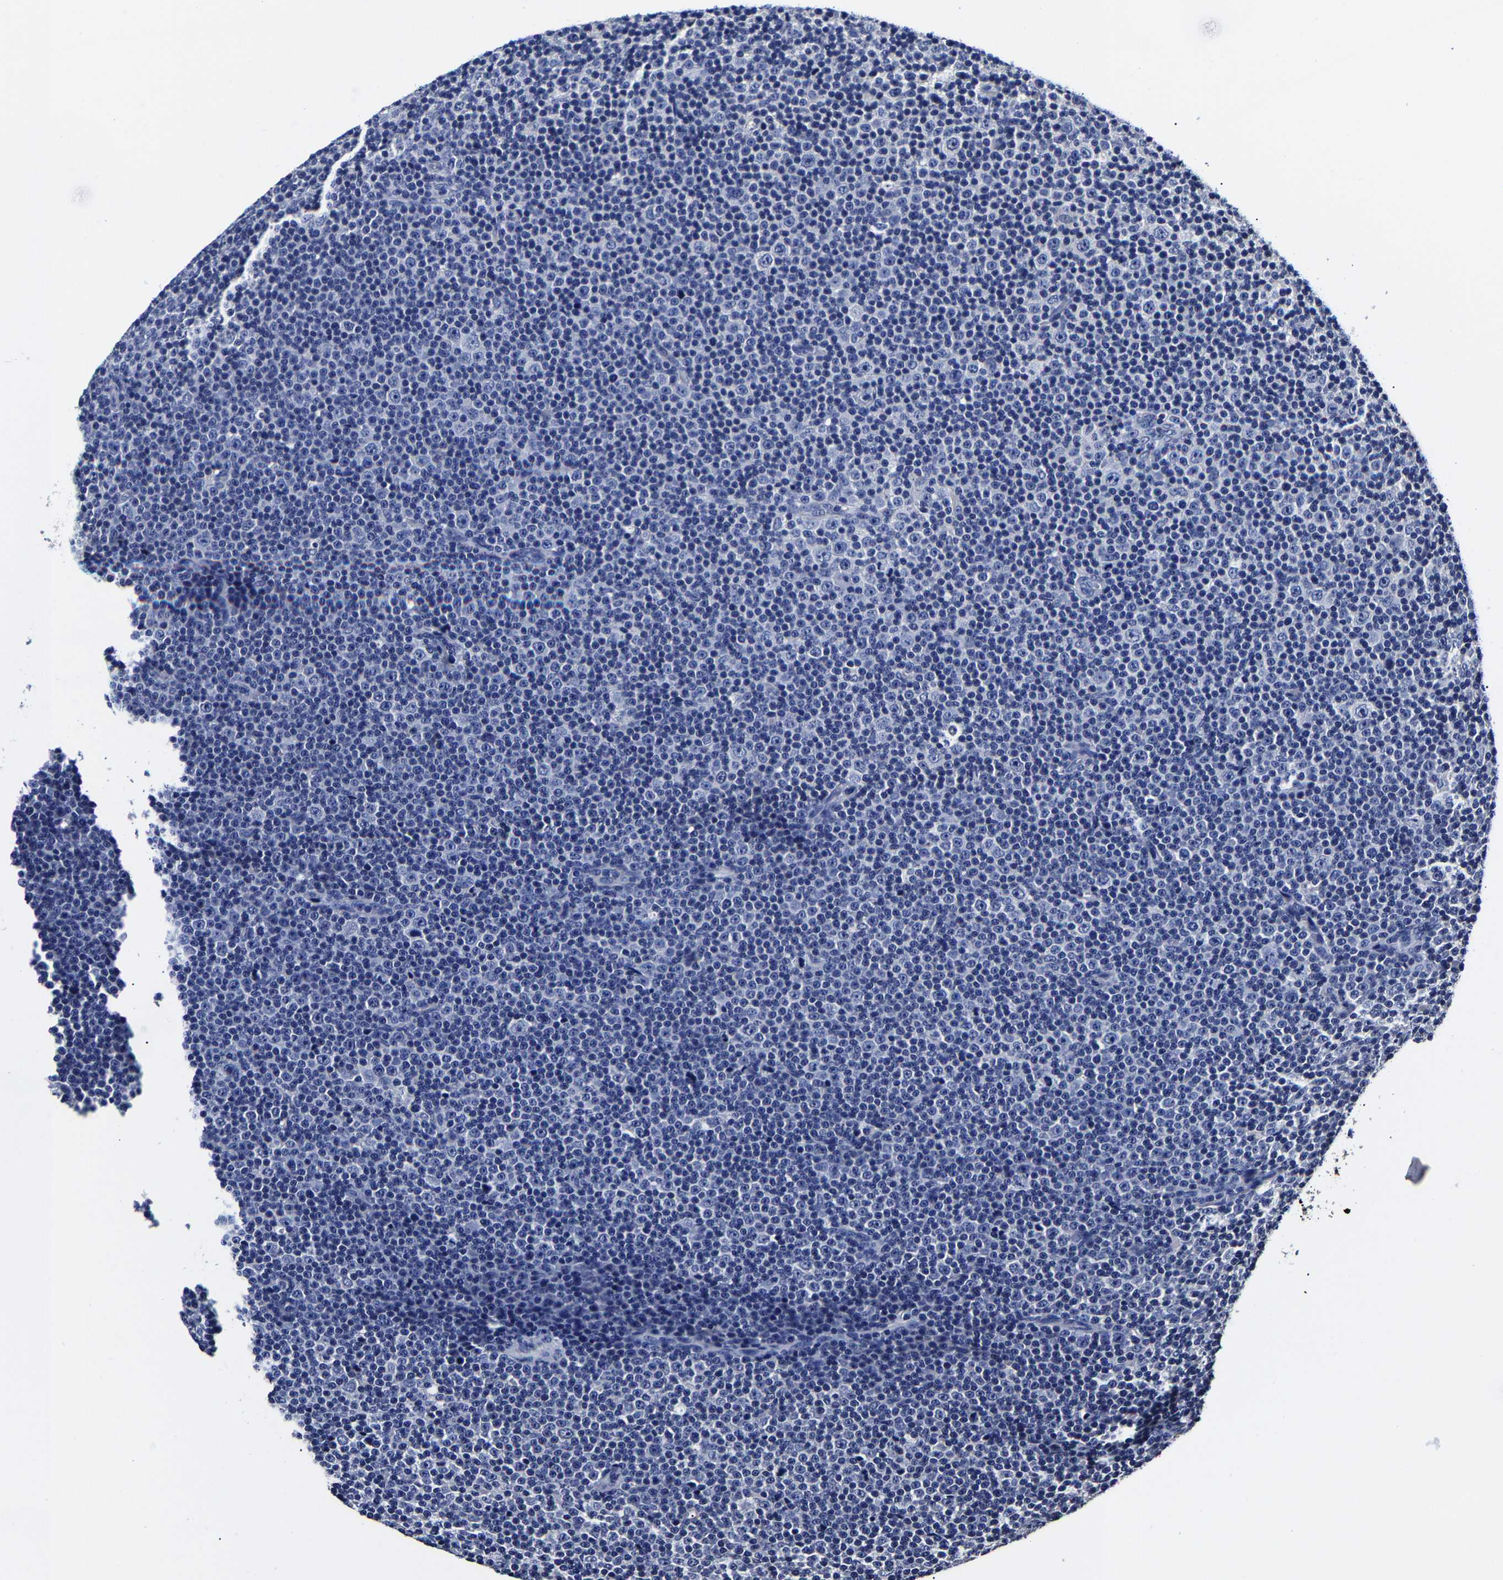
{"staining": {"intensity": "negative", "quantity": "none", "location": "none"}, "tissue": "lymphoma", "cell_type": "Tumor cells", "image_type": "cancer", "snomed": [{"axis": "morphology", "description": "Malignant lymphoma, non-Hodgkin's type, Low grade"}, {"axis": "topography", "description": "Lymph node"}], "caption": "Human lymphoma stained for a protein using IHC demonstrates no expression in tumor cells.", "gene": "AKAP4", "patient": {"sex": "female", "age": 67}}